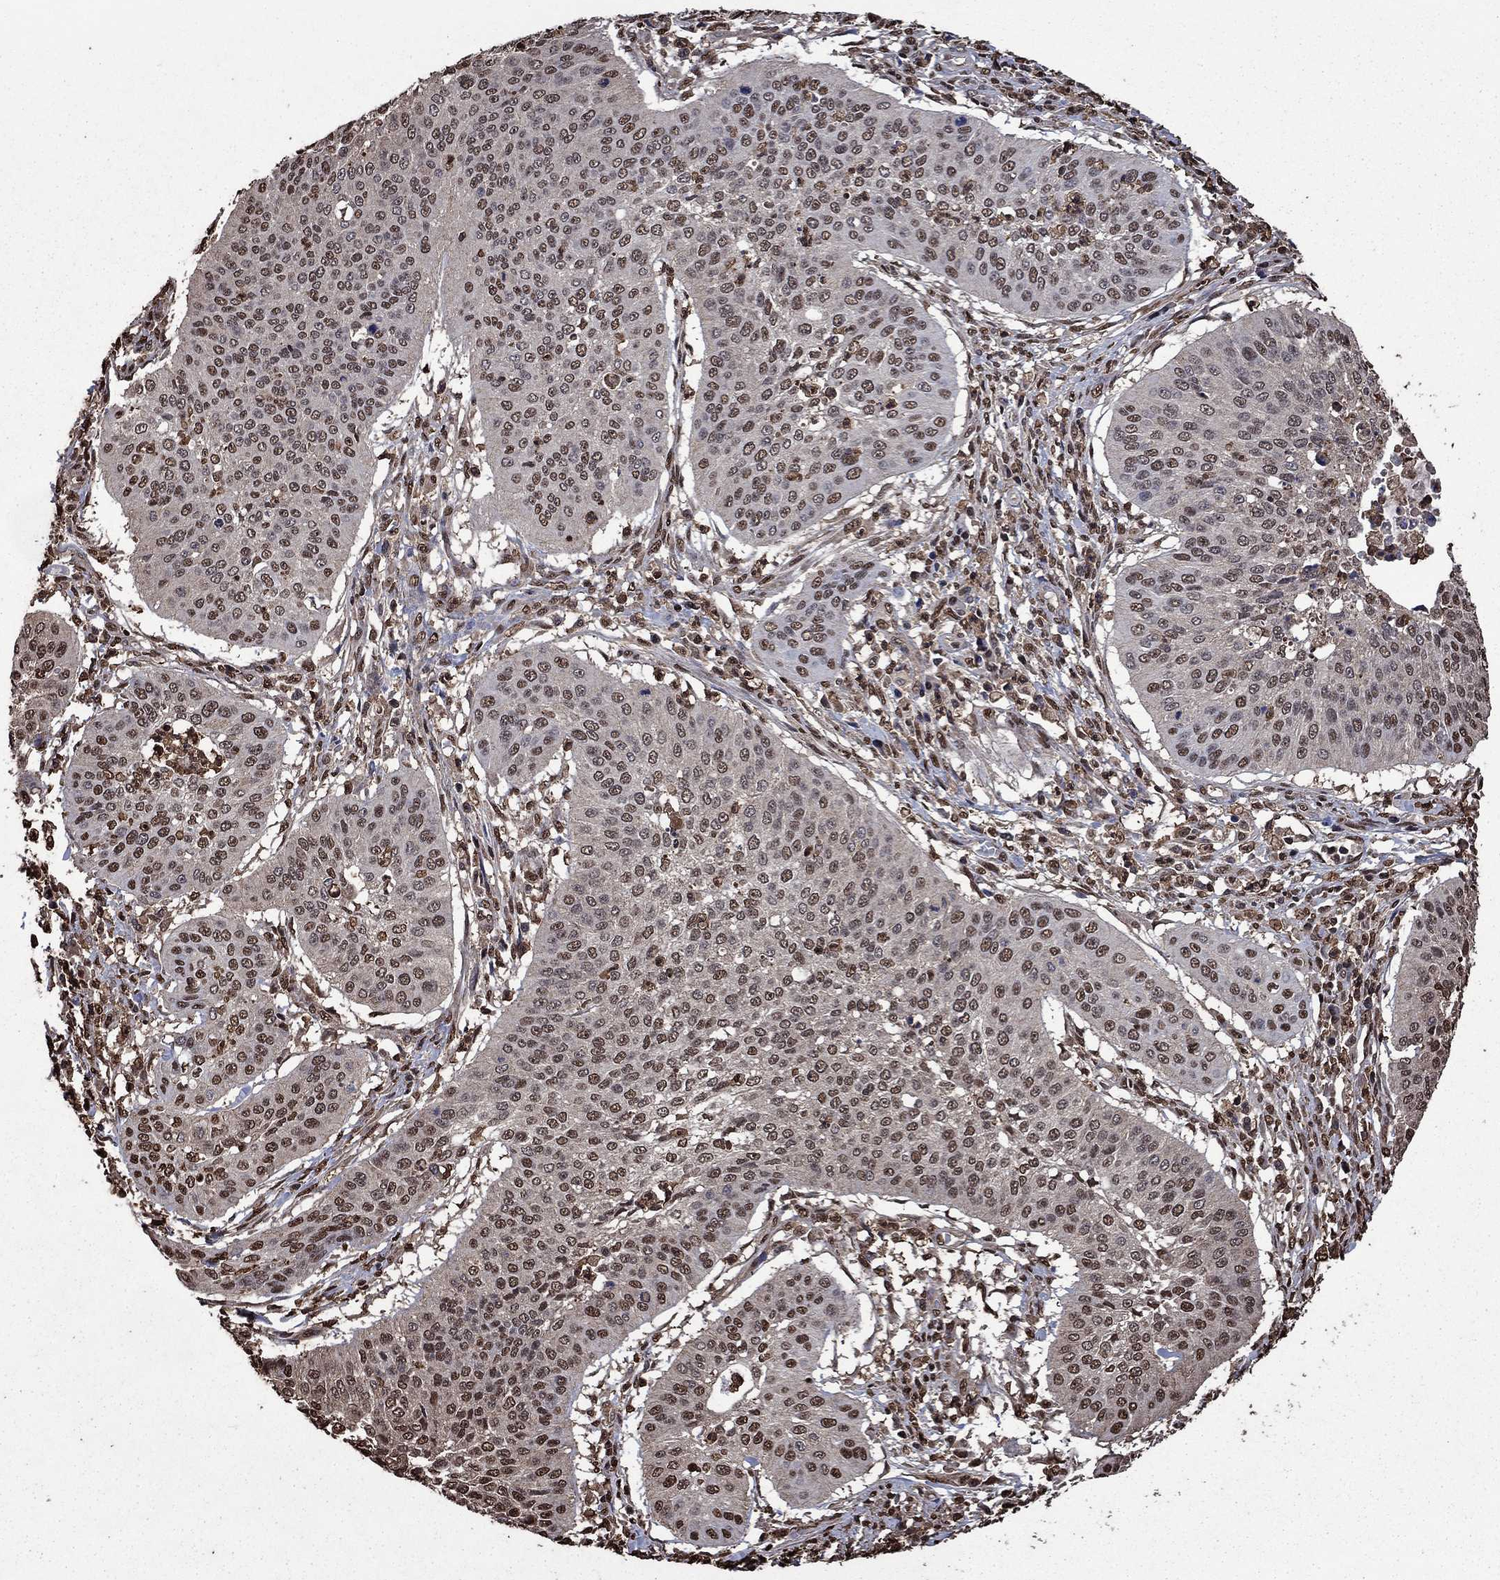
{"staining": {"intensity": "moderate", "quantity": "25%-75%", "location": "nuclear"}, "tissue": "cervical cancer", "cell_type": "Tumor cells", "image_type": "cancer", "snomed": [{"axis": "morphology", "description": "Normal tissue, NOS"}, {"axis": "morphology", "description": "Squamous cell carcinoma, NOS"}, {"axis": "topography", "description": "Cervix"}], "caption": "High-power microscopy captured an immunohistochemistry (IHC) photomicrograph of squamous cell carcinoma (cervical), revealing moderate nuclear staining in about 25%-75% of tumor cells. (DAB = brown stain, brightfield microscopy at high magnification).", "gene": "GAPDH", "patient": {"sex": "female", "age": 39}}